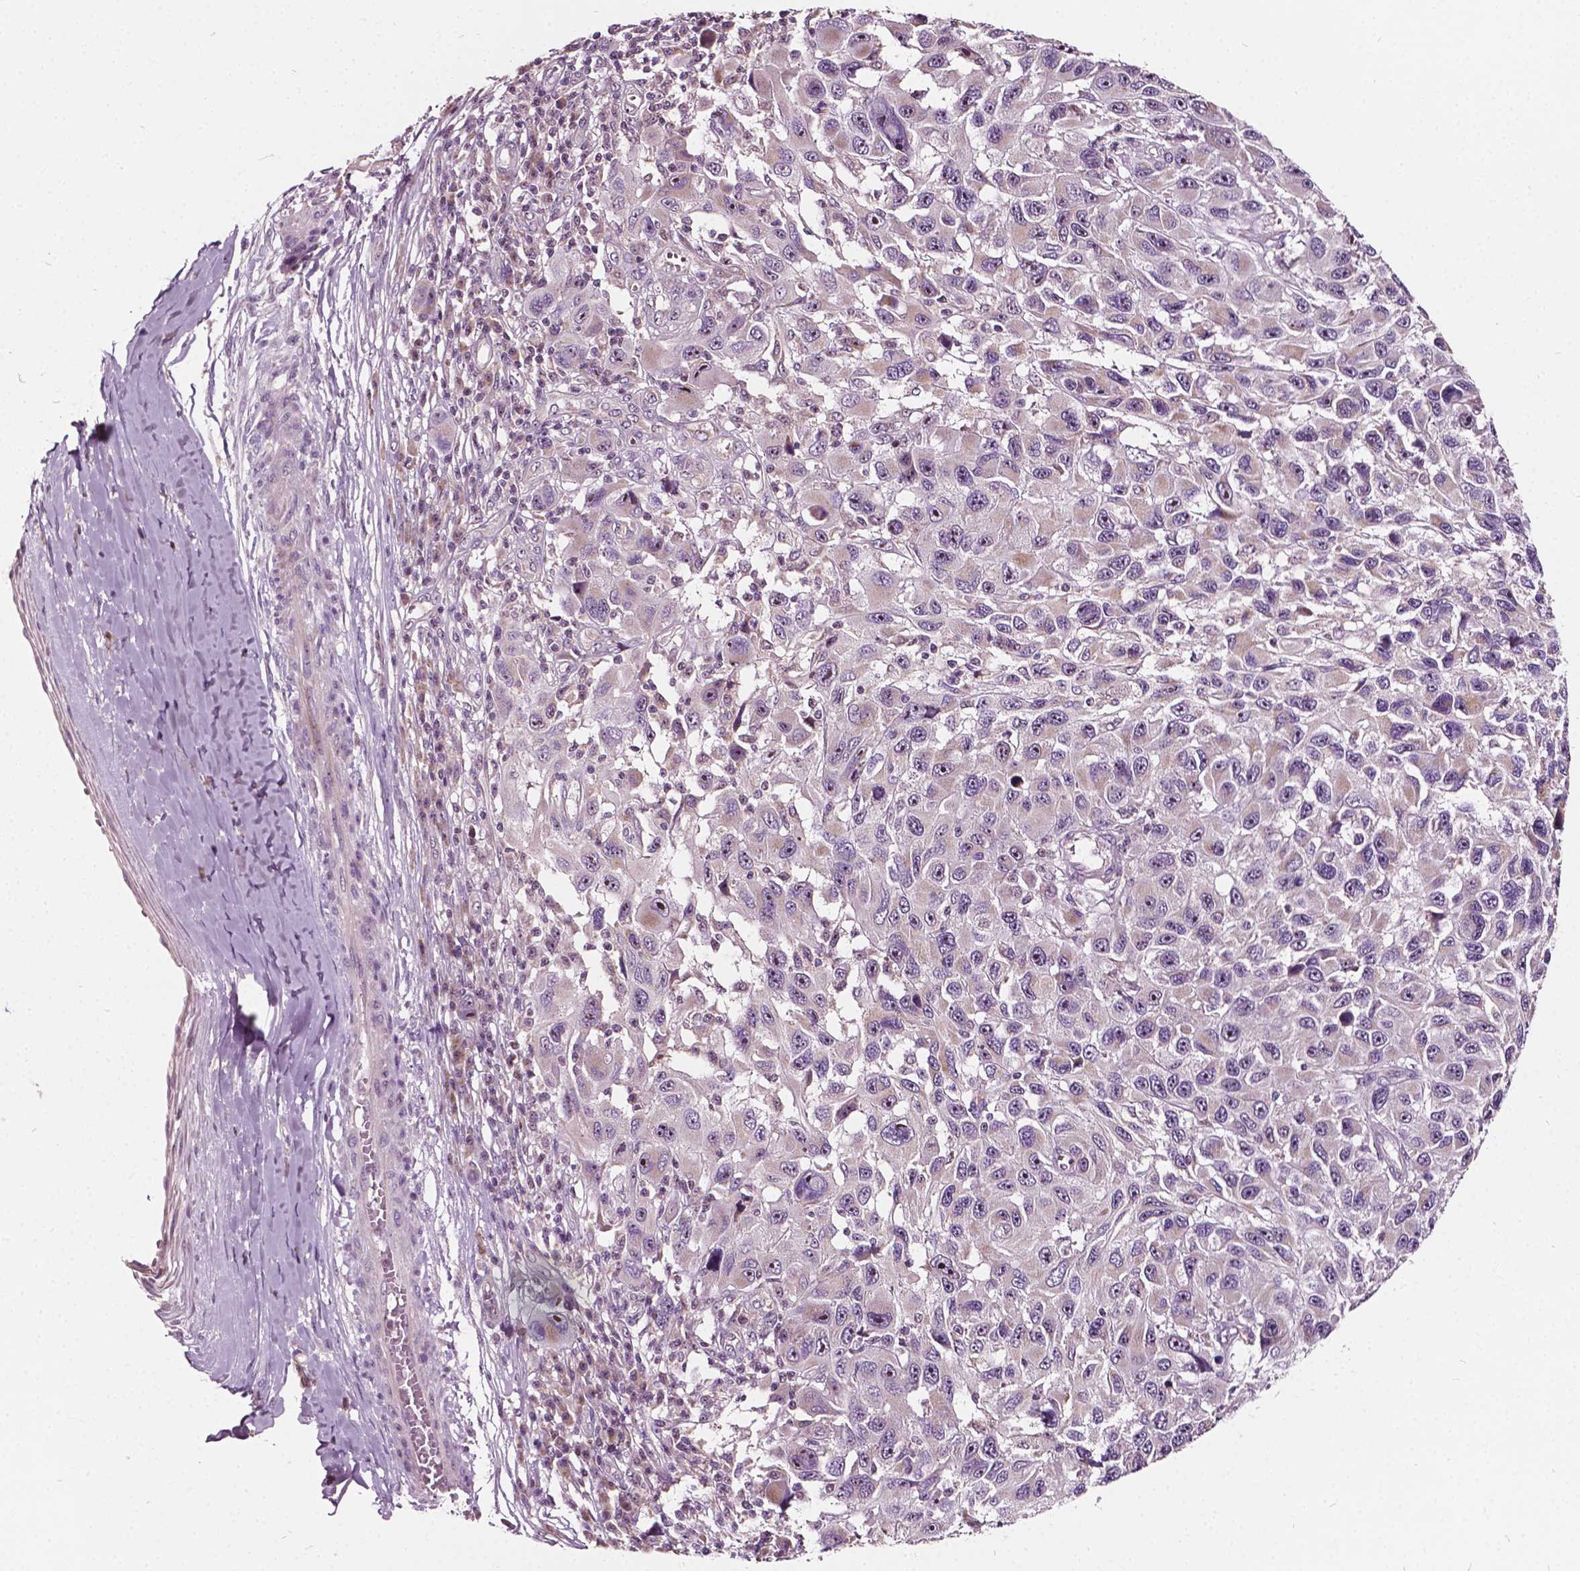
{"staining": {"intensity": "weak", "quantity": "<25%", "location": "cytoplasmic/membranous,nuclear"}, "tissue": "melanoma", "cell_type": "Tumor cells", "image_type": "cancer", "snomed": [{"axis": "morphology", "description": "Malignant melanoma, NOS"}, {"axis": "topography", "description": "Skin"}], "caption": "An immunohistochemistry photomicrograph of melanoma is shown. There is no staining in tumor cells of melanoma.", "gene": "ODF3L2", "patient": {"sex": "male", "age": 53}}